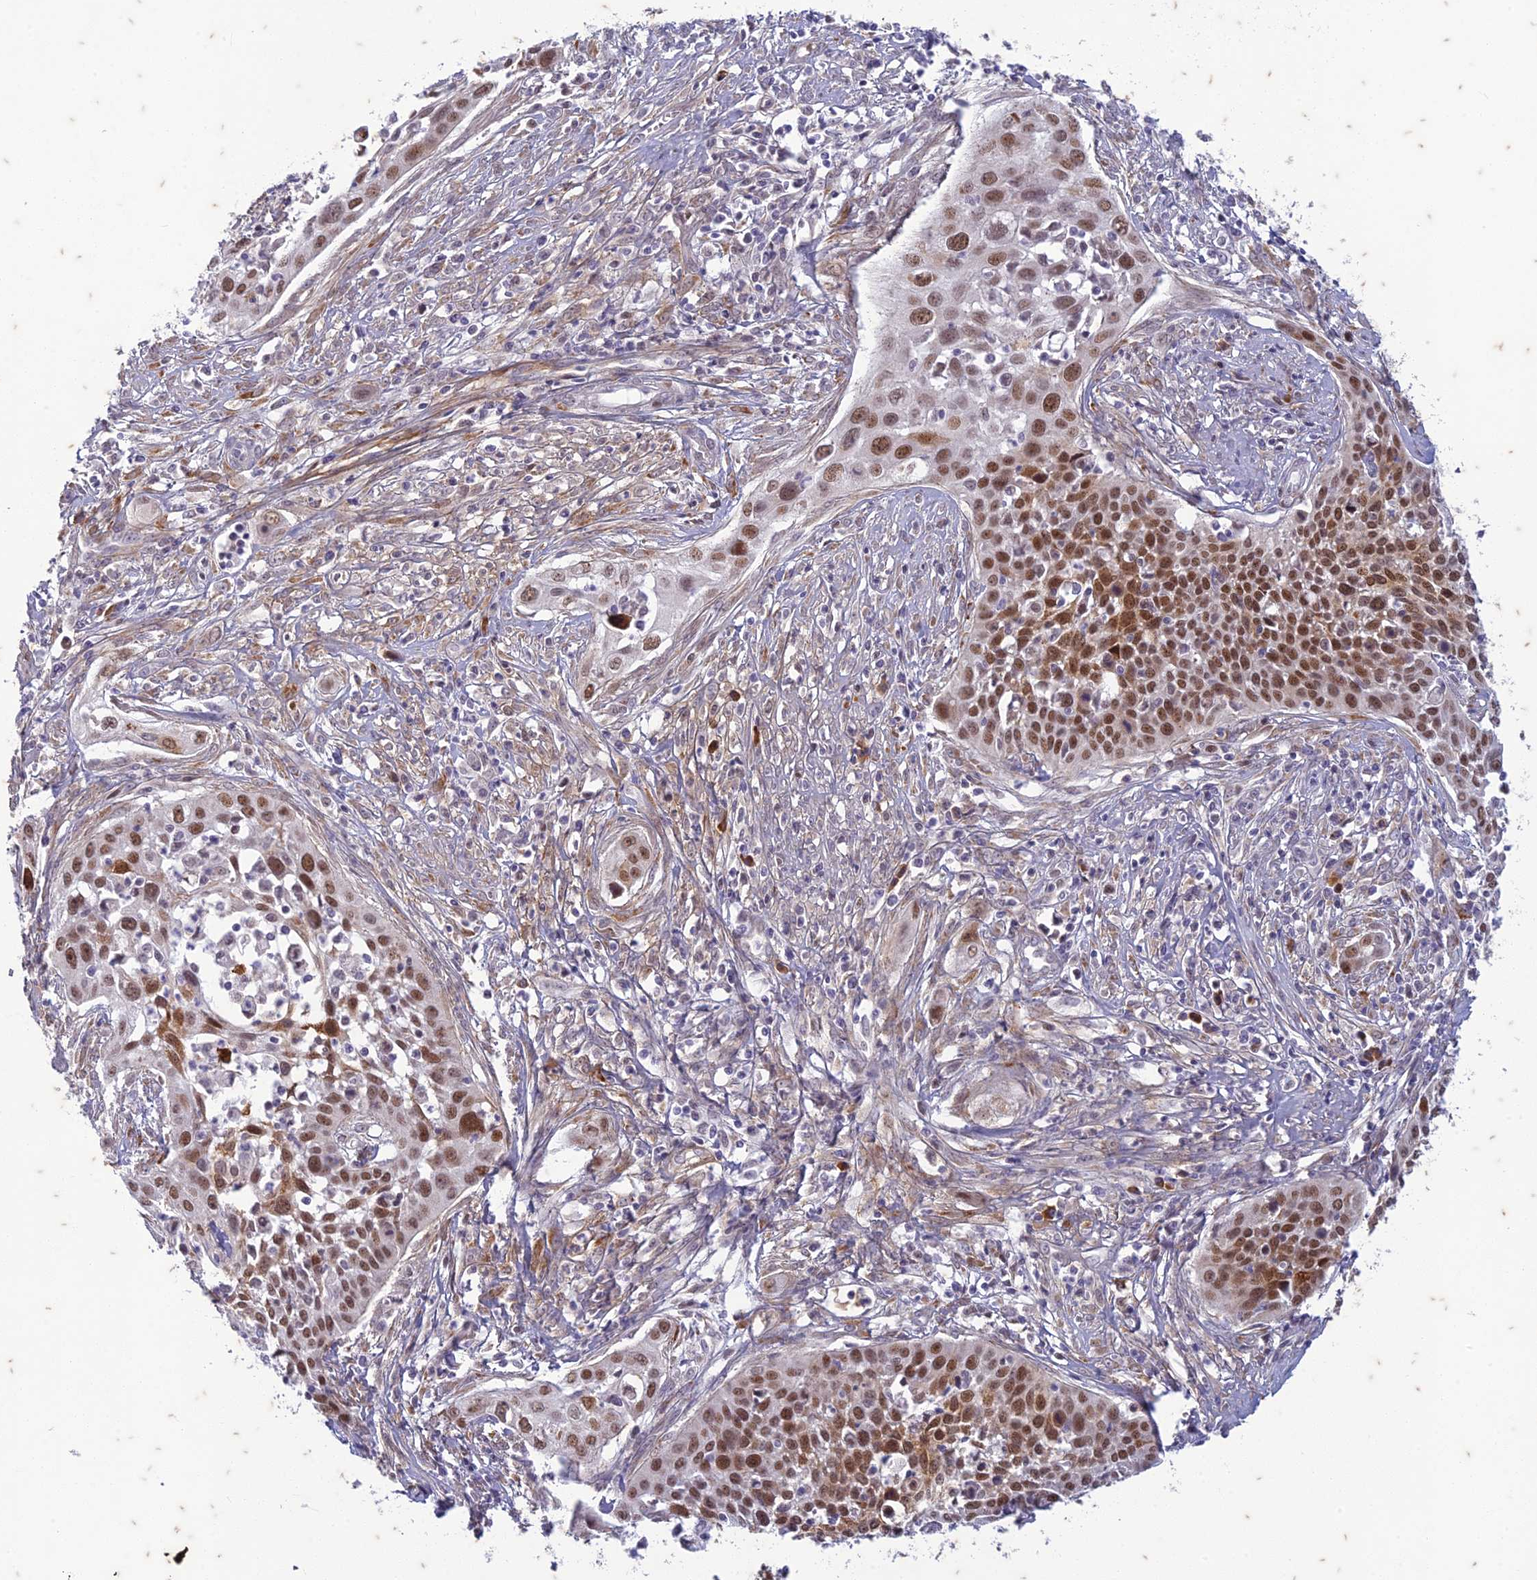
{"staining": {"intensity": "moderate", "quantity": ">75%", "location": "nuclear"}, "tissue": "cervical cancer", "cell_type": "Tumor cells", "image_type": "cancer", "snomed": [{"axis": "morphology", "description": "Squamous cell carcinoma, NOS"}, {"axis": "topography", "description": "Cervix"}], "caption": "An immunohistochemistry (IHC) photomicrograph of neoplastic tissue is shown. Protein staining in brown highlights moderate nuclear positivity in cervical cancer (squamous cell carcinoma) within tumor cells.", "gene": "PABPN1L", "patient": {"sex": "female", "age": 34}}